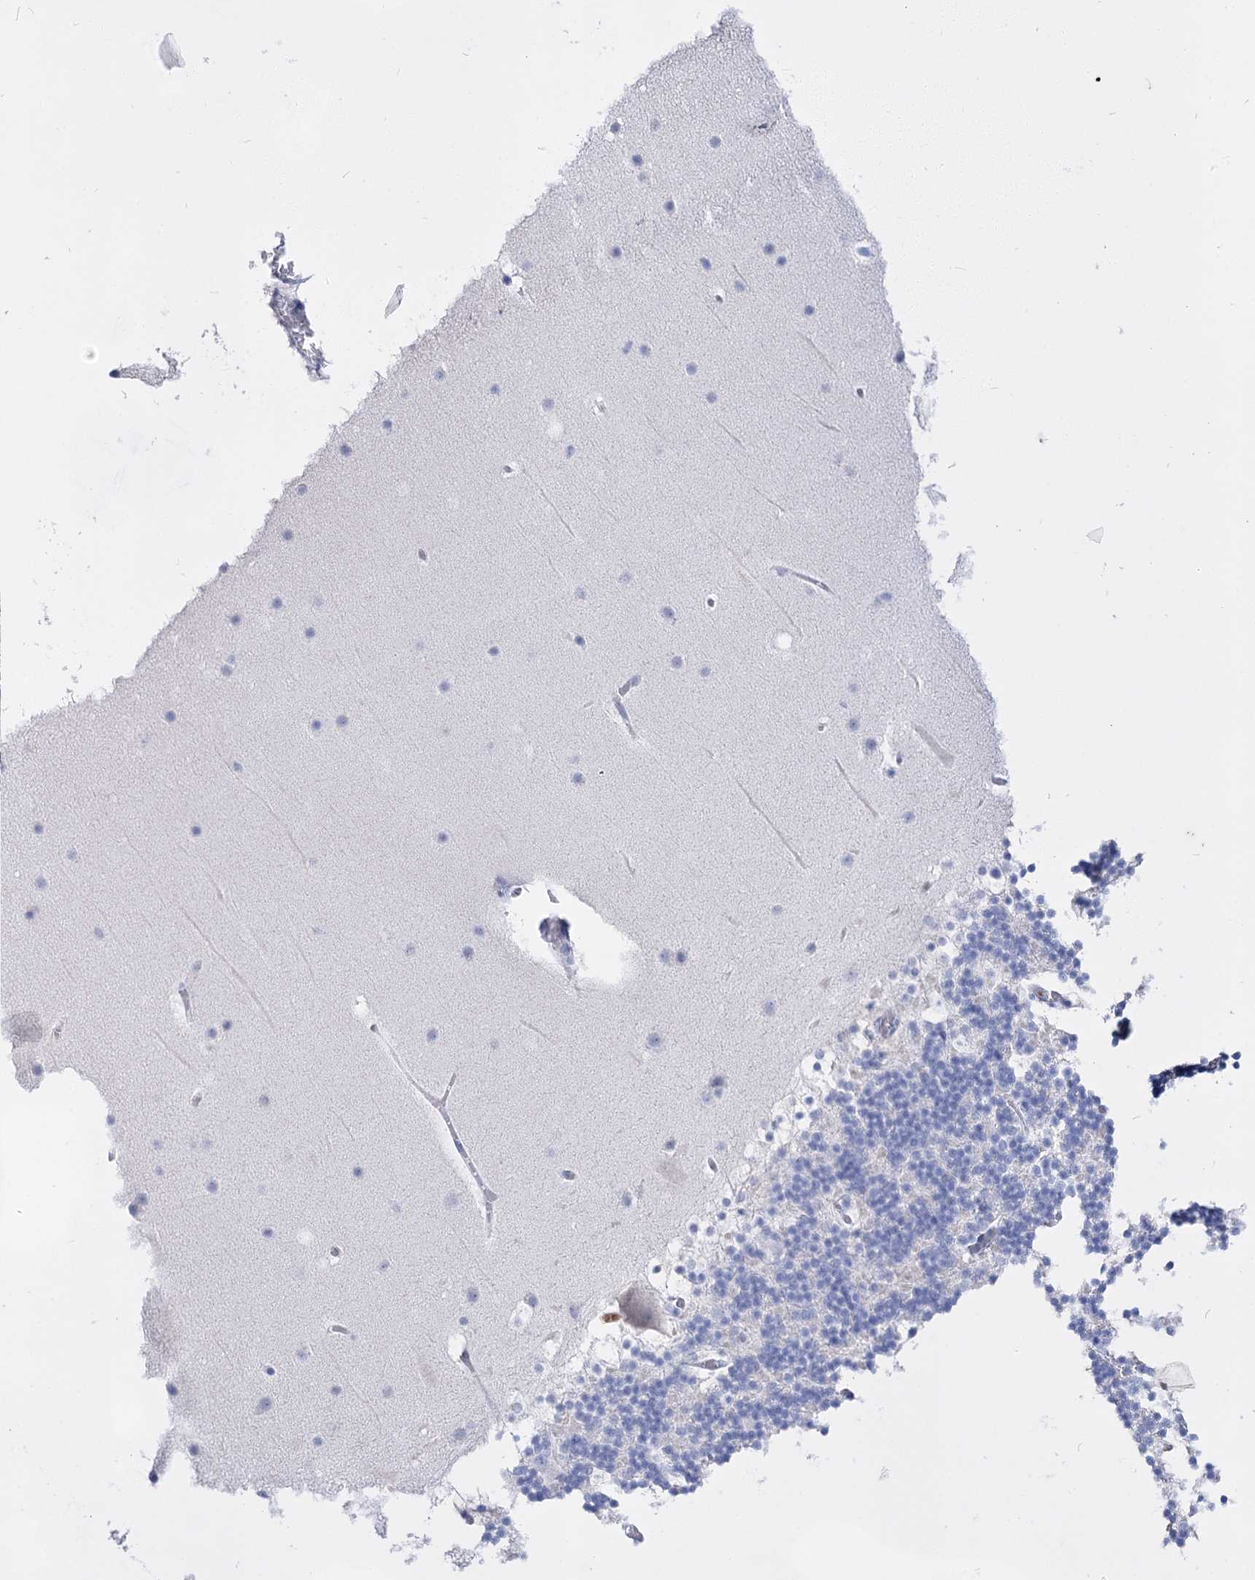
{"staining": {"intensity": "negative", "quantity": "none", "location": "none"}, "tissue": "cerebellum", "cell_type": "Cells in granular layer", "image_type": "normal", "snomed": [{"axis": "morphology", "description": "Normal tissue, NOS"}, {"axis": "topography", "description": "Cerebellum"}], "caption": "This histopathology image is of normal cerebellum stained with IHC to label a protein in brown with the nuclei are counter-stained blue. There is no expression in cells in granular layer. The staining is performed using DAB (3,3'-diaminobenzidine) brown chromogen with nuclei counter-stained in using hematoxylin.", "gene": "ACRV1", "patient": {"sex": "male", "age": 57}}